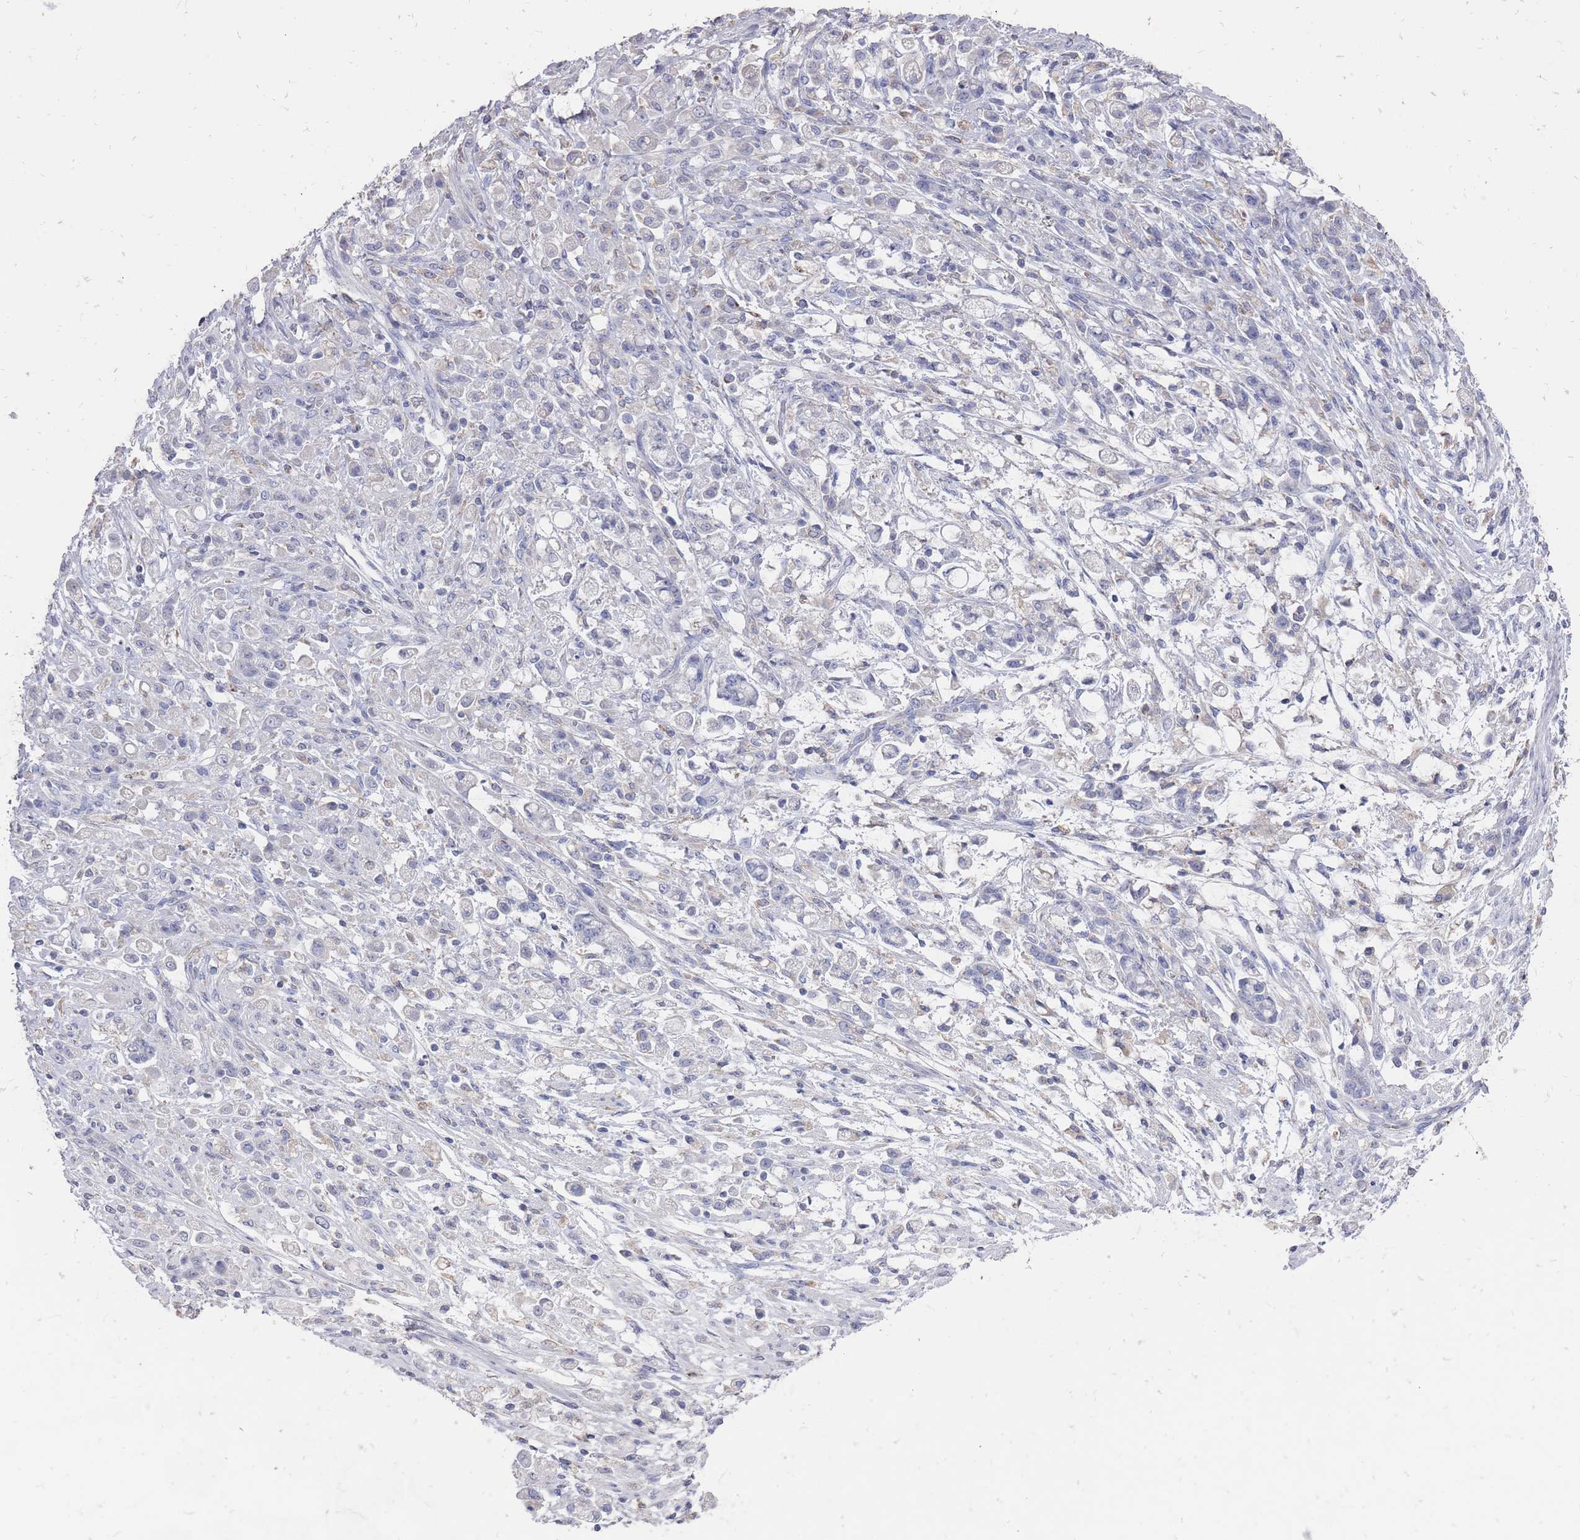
{"staining": {"intensity": "negative", "quantity": "none", "location": "none"}, "tissue": "stomach cancer", "cell_type": "Tumor cells", "image_type": "cancer", "snomed": [{"axis": "morphology", "description": "Adenocarcinoma, NOS"}, {"axis": "topography", "description": "Stomach"}], "caption": "Histopathology image shows no significant protein staining in tumor cells of stomach cancer.", "gene": "OTULINL", "patient": {"sex": "female", "age": 60}}